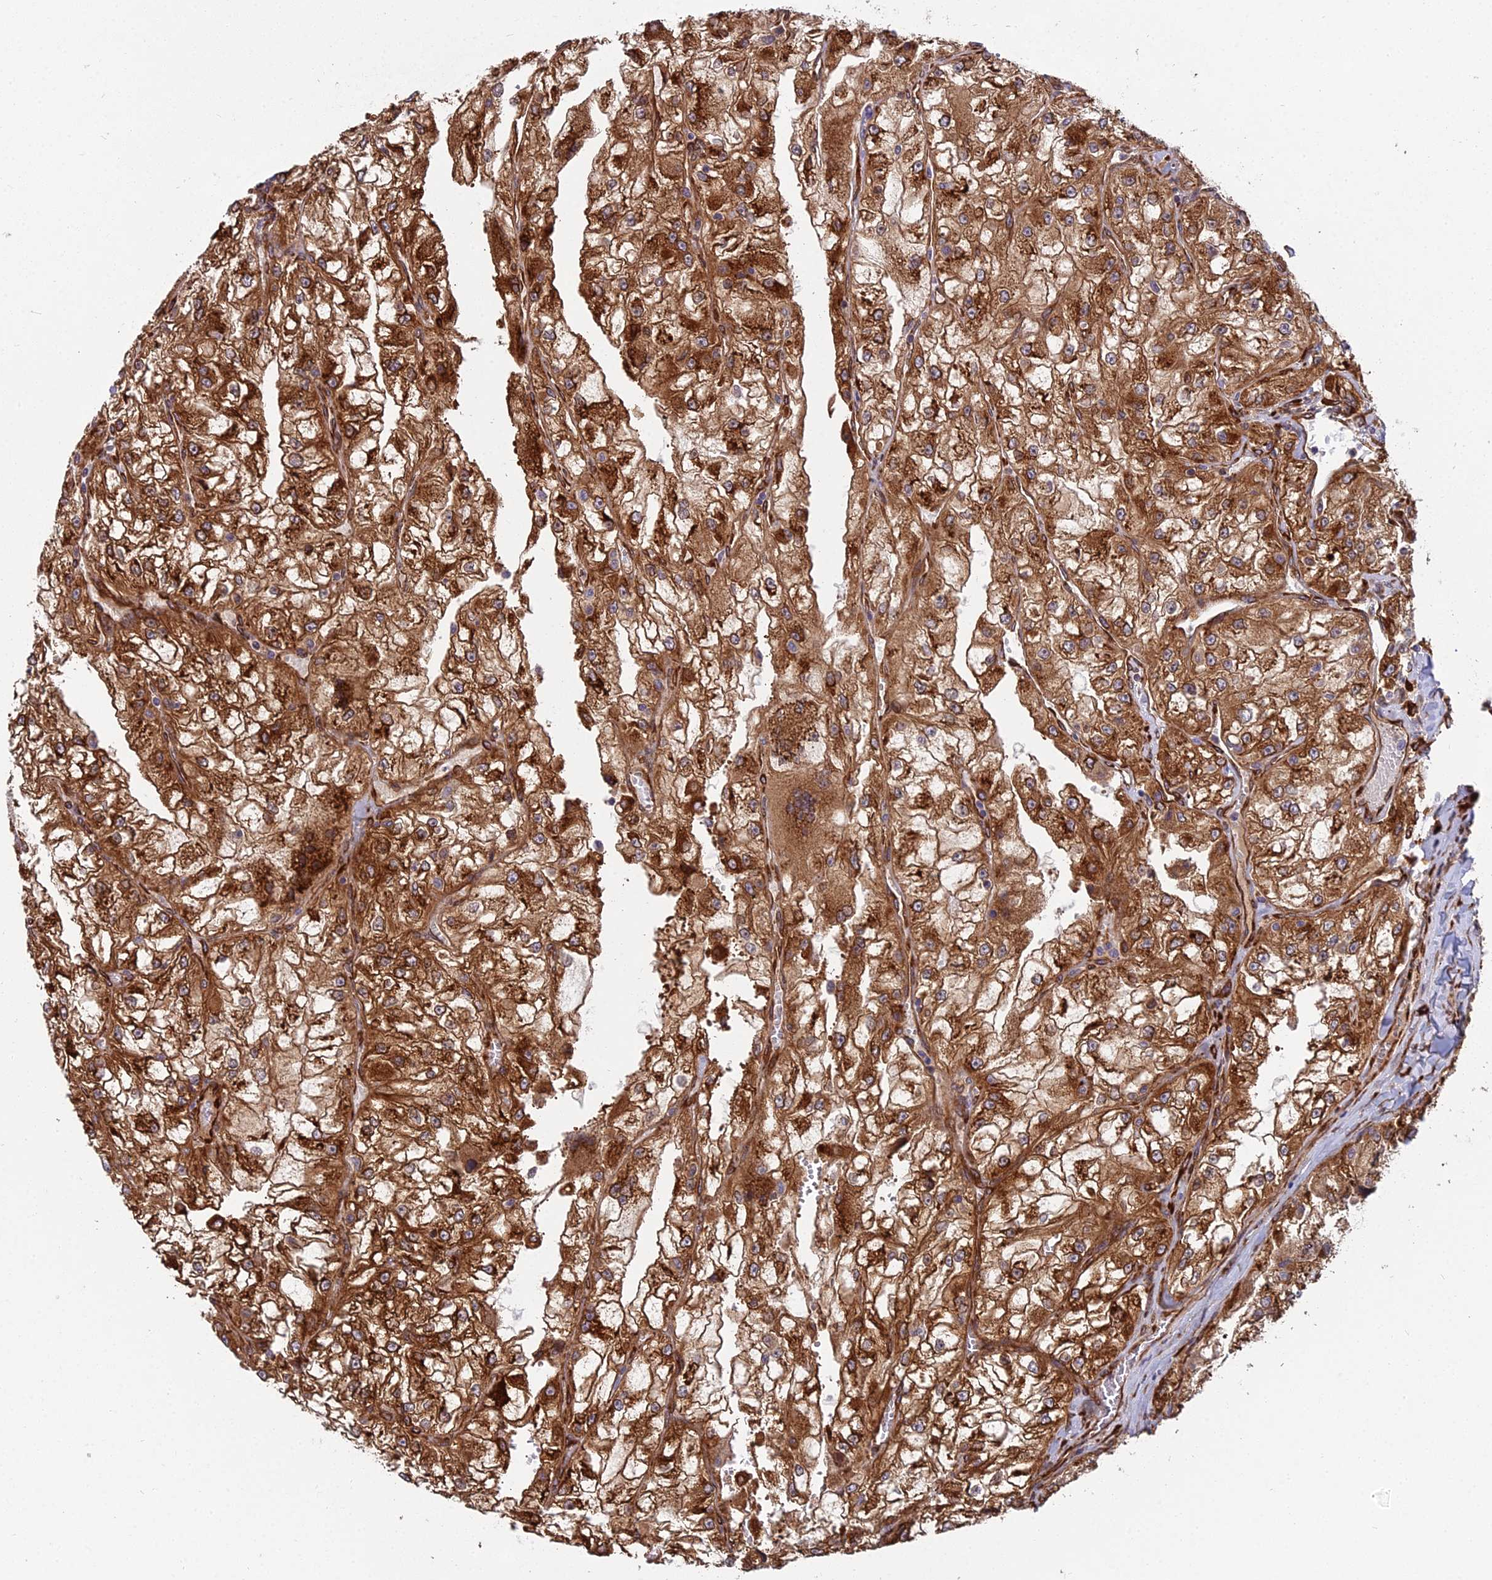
{"staining": {"intensity": "strong", "quantity": ">75%", "location": "cytoplasmic/membranous"}, "tissue": "renal cancer", "cell_type": "Tumor cells", "image_type": "cancer", "snomed": [{"axis": "morphology", "description": "Adenocarcinoma, NOS"}, {"axis": "topography", "description": "Kidney"}], "caption": "Strong cytoplasmic/membranous protein positivity is seen in about >75% of tumor cells in adenocarcinoma (renal).", "gene": "NDUFAF7", "patient": {"sex": "female", "age": 72}}